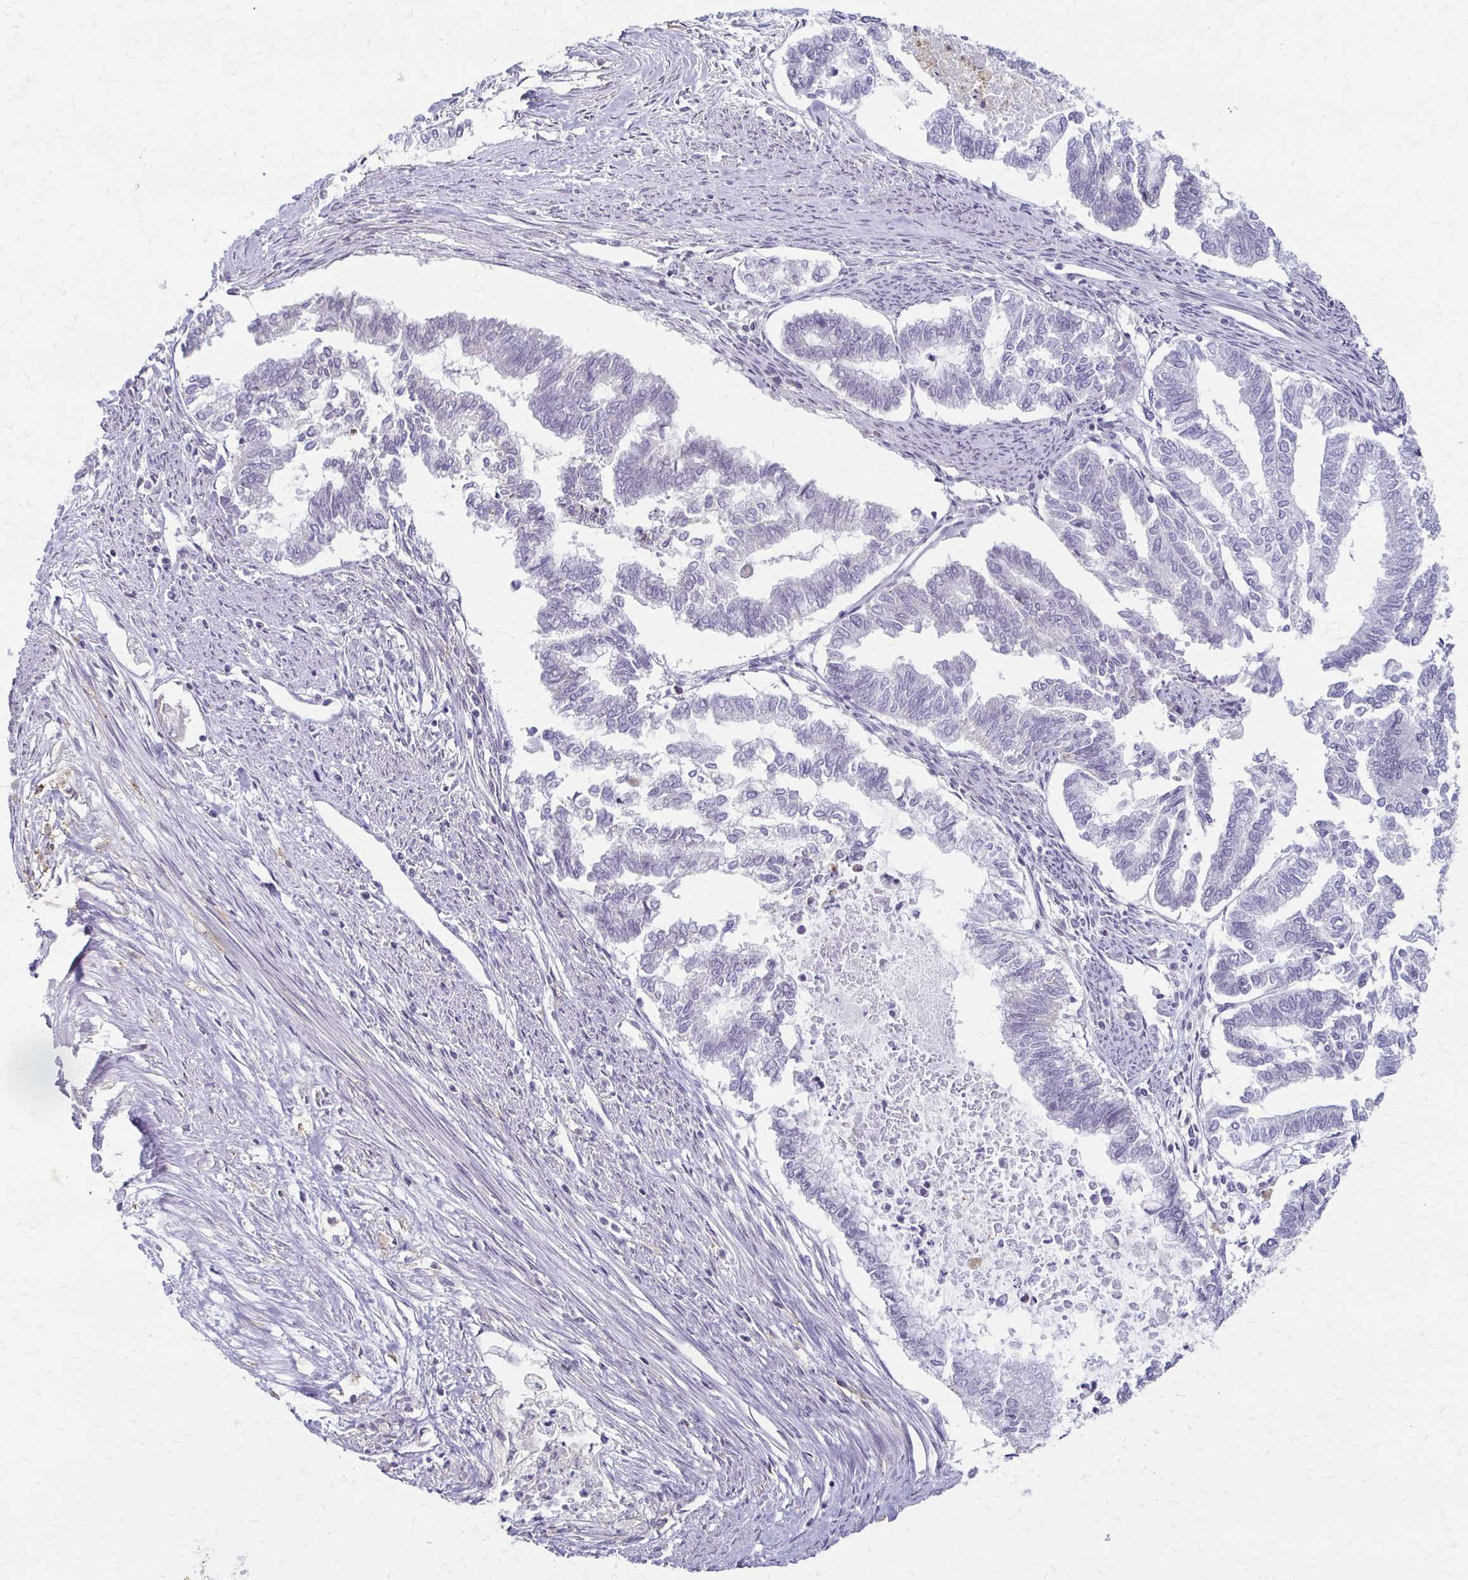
{"staining": {"intensity": "negative", "quantity": "none", "location": "none"}, "tissue": "endometrial cancer", "cell_type": "Tumor cells", "image_type": "cancer", "snomed": [{"axis": "morphology", "description": "Adenocarcinoma, NOS"}, {"axis": "topography", "description": "Endometrium"}], "caption": "IHC micrograph of neoplastic tissue: endometrial adenocarcinoma stained with DAB (3,3'-diaminobenzidine) demonstrates no significant protein staining in tumor cells.", "gene": "FCGR2B", "patient": {"sex": "female", "age": 79}}